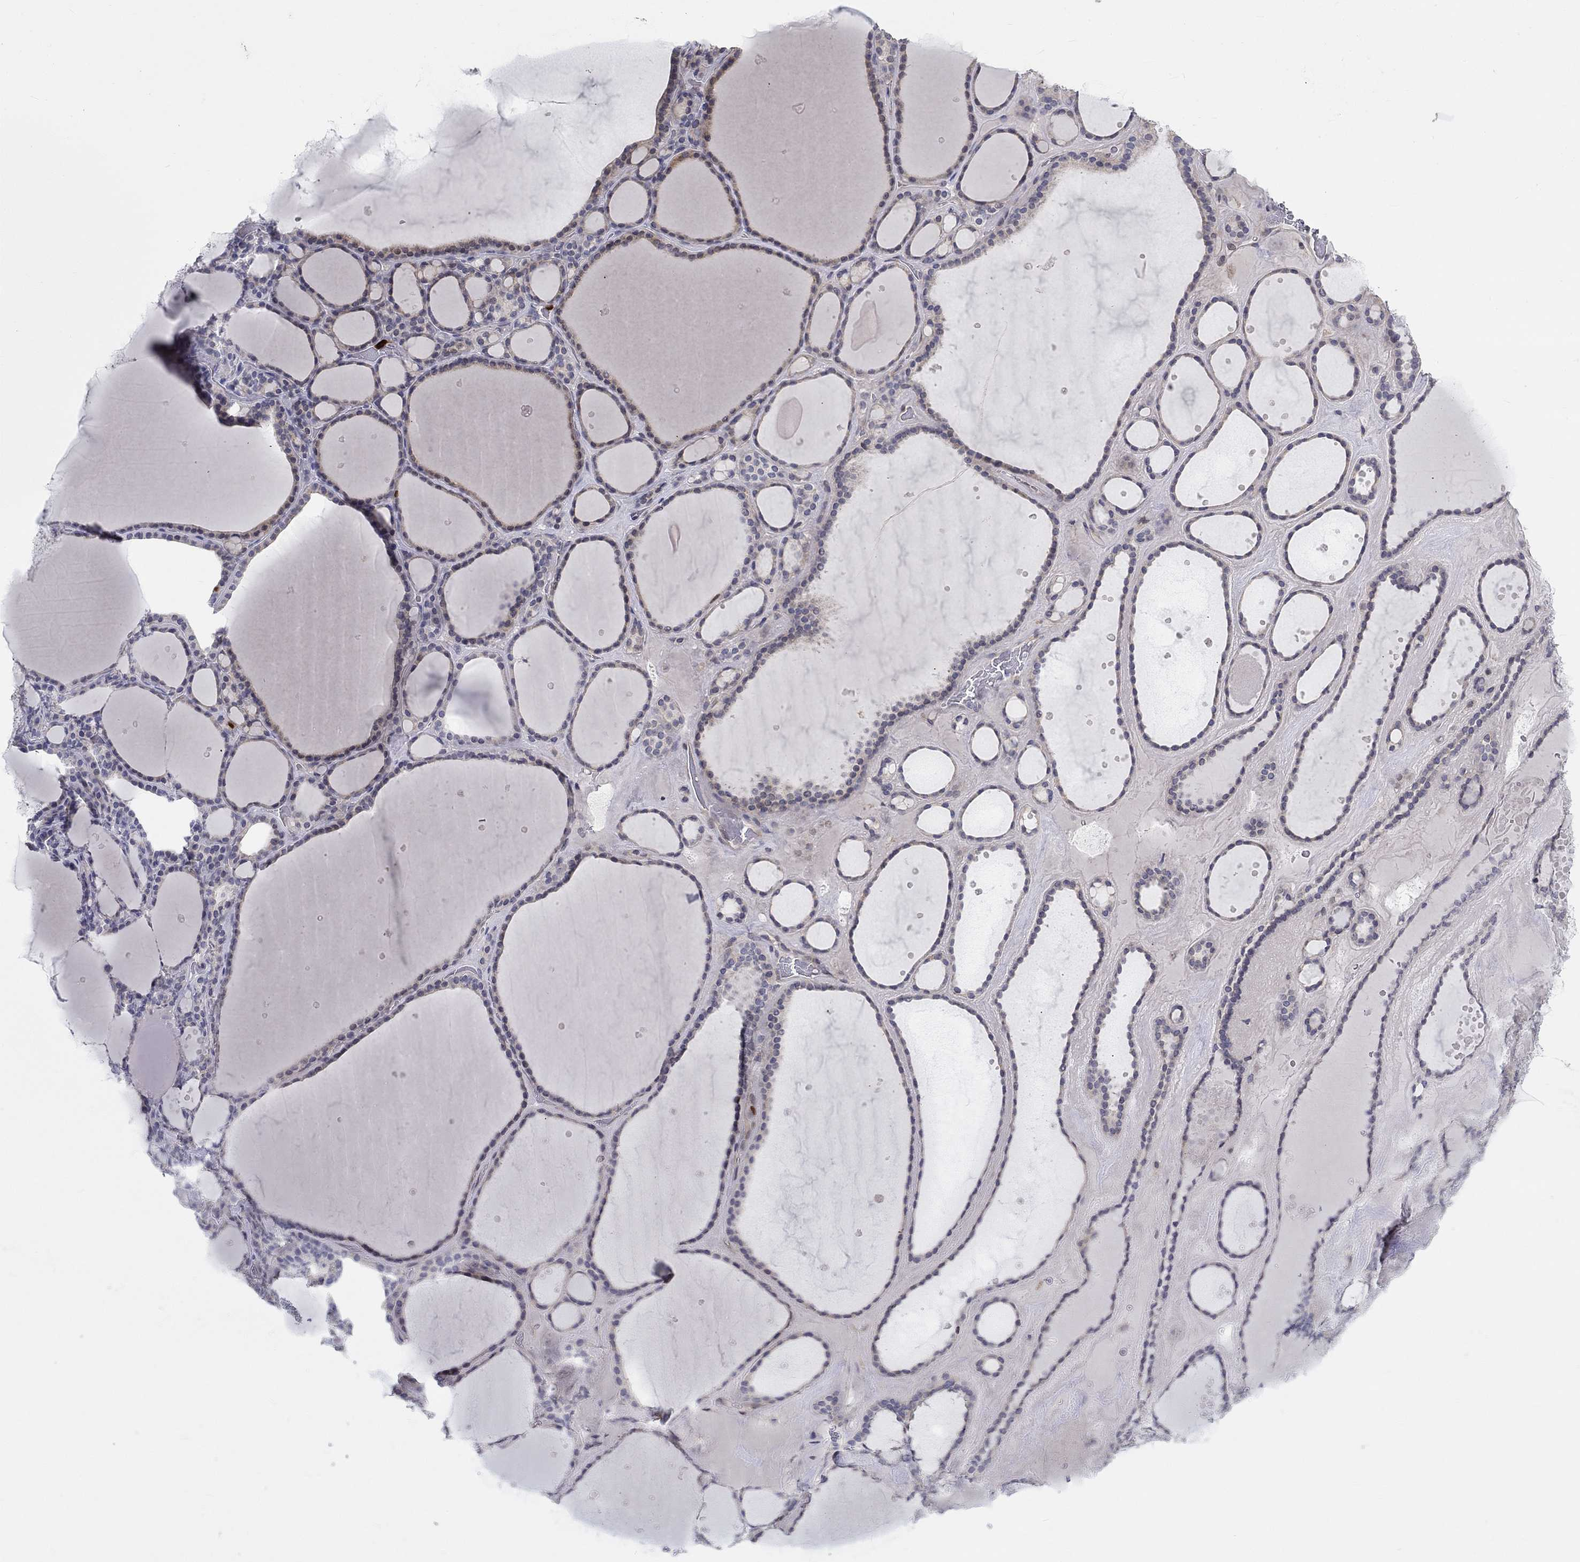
{"staining": {"intensity": "weak", "quantity": "25%-75%", "location": "cytoplasmic/membranous"}, "tissue": "thyroid gland", "cell_type": "Glandular cells", "image_type": "normal", "snomed": [{"axis": "morphology", "description": "Normal tissue, NOS"}, {"axis": "topography", "description": "Thyroid gland"}], "caption": "A high-resolution micrograph shows immunohistochemistry staining of normal thyroid gland, which displays weak cytoplasmic/membranous positivity in approximately 25%-75% of glandular cells.", "gene": "PRC1", "patient": {"sex": "male", "age": 63}}